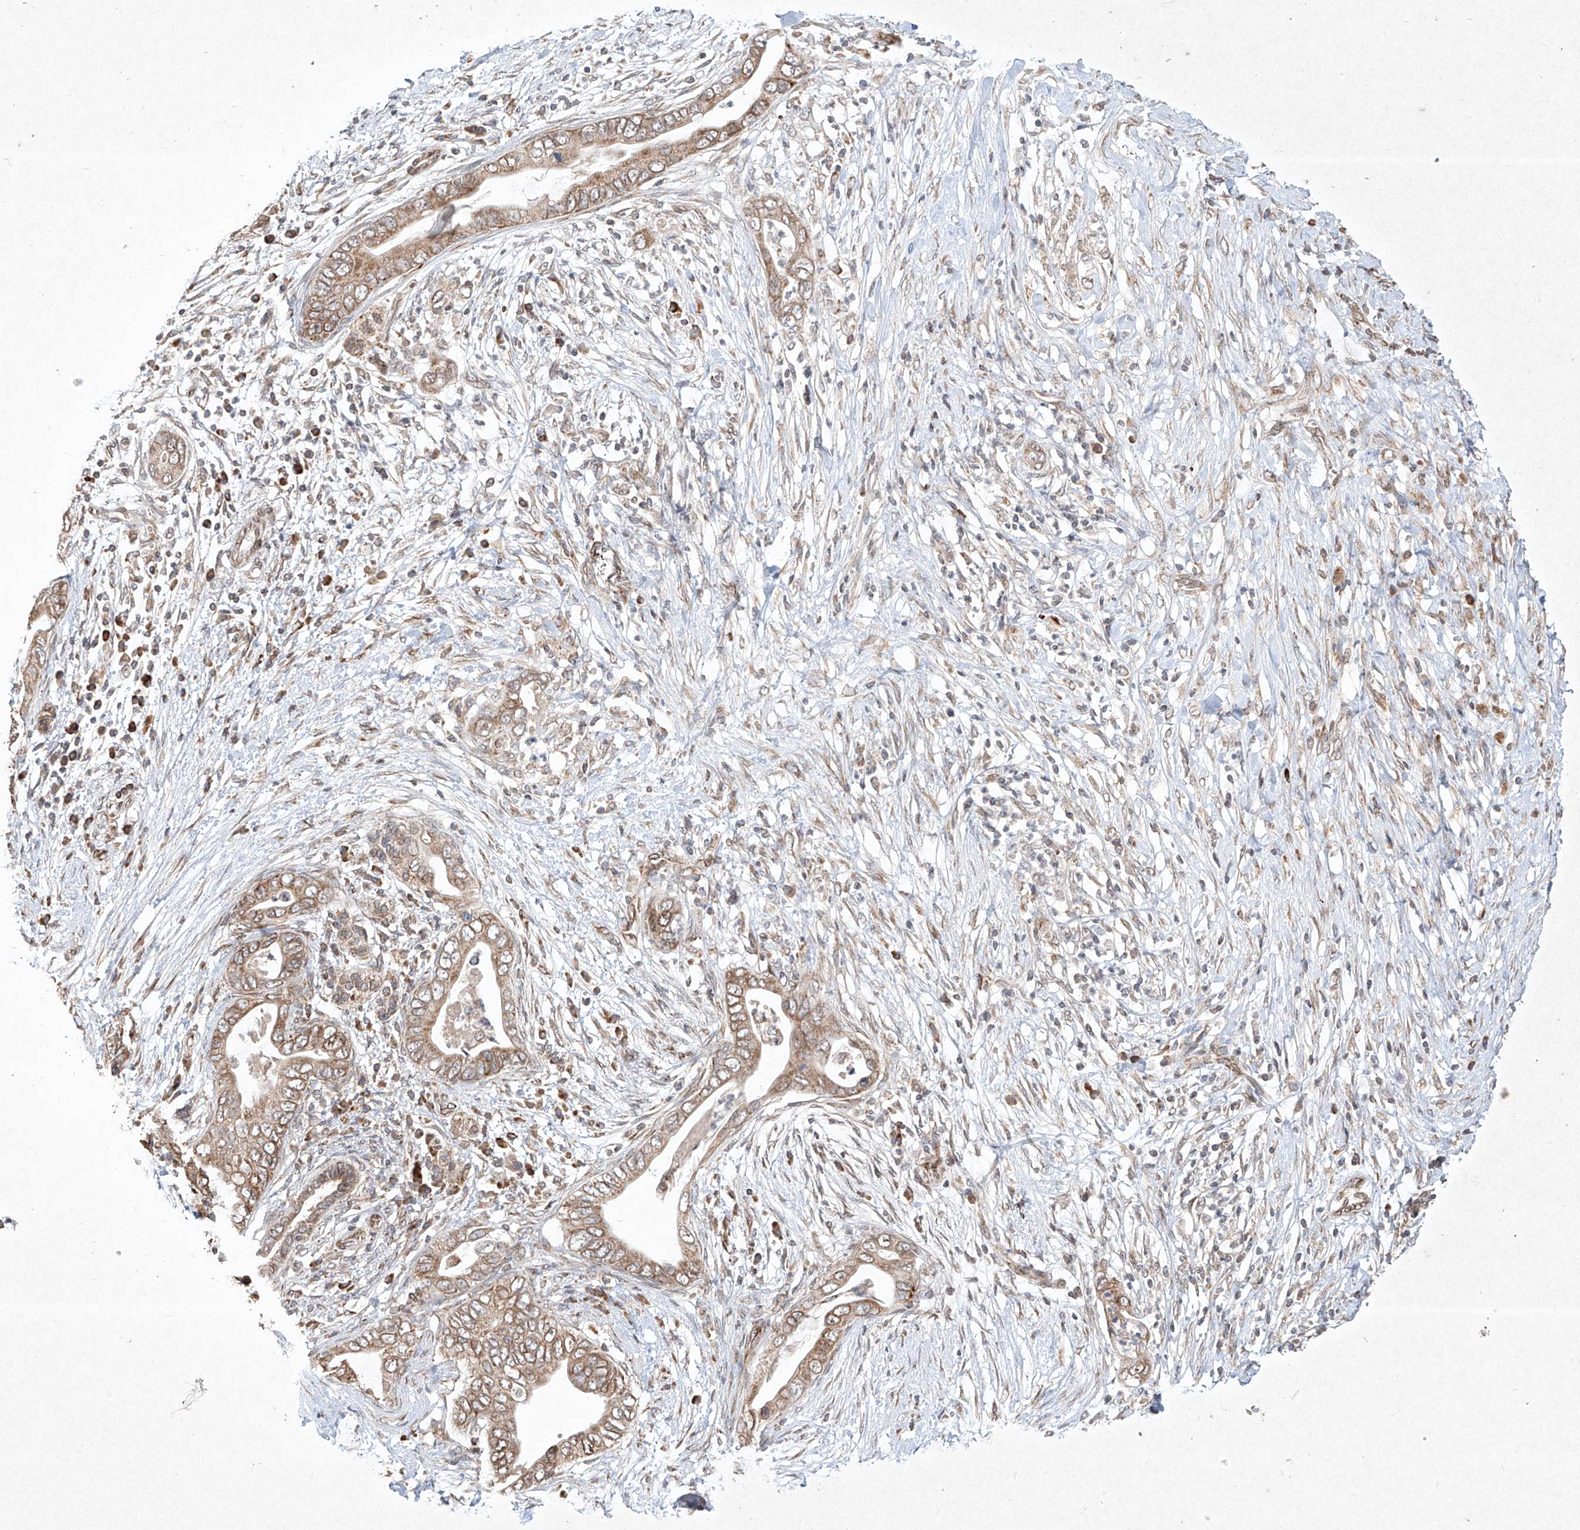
{"staining": {"intensity": "moderate", "quantity": ">75%", "location": "cytoplasmic/membranous"}, "tissue": "pancreatic cancer", "cell_type": "Tumor cells", "image_type": "cancer", "snomed": [{"axis": "morphology", "description": "Adenocarcinoma, NOS"}, {"axis": "topography", "description": "Pancreas"}], "caption": "High-power microscopy captured an immunohistochemistry (IHC) photomicrograph of pancreatic adenocarcinoma, revealing moderate cytoplasmic/membranous staining in approximately >75% of tumor cells.", "gene": "SEMA3B", "patient": {"sex": "male", "age": 75}}